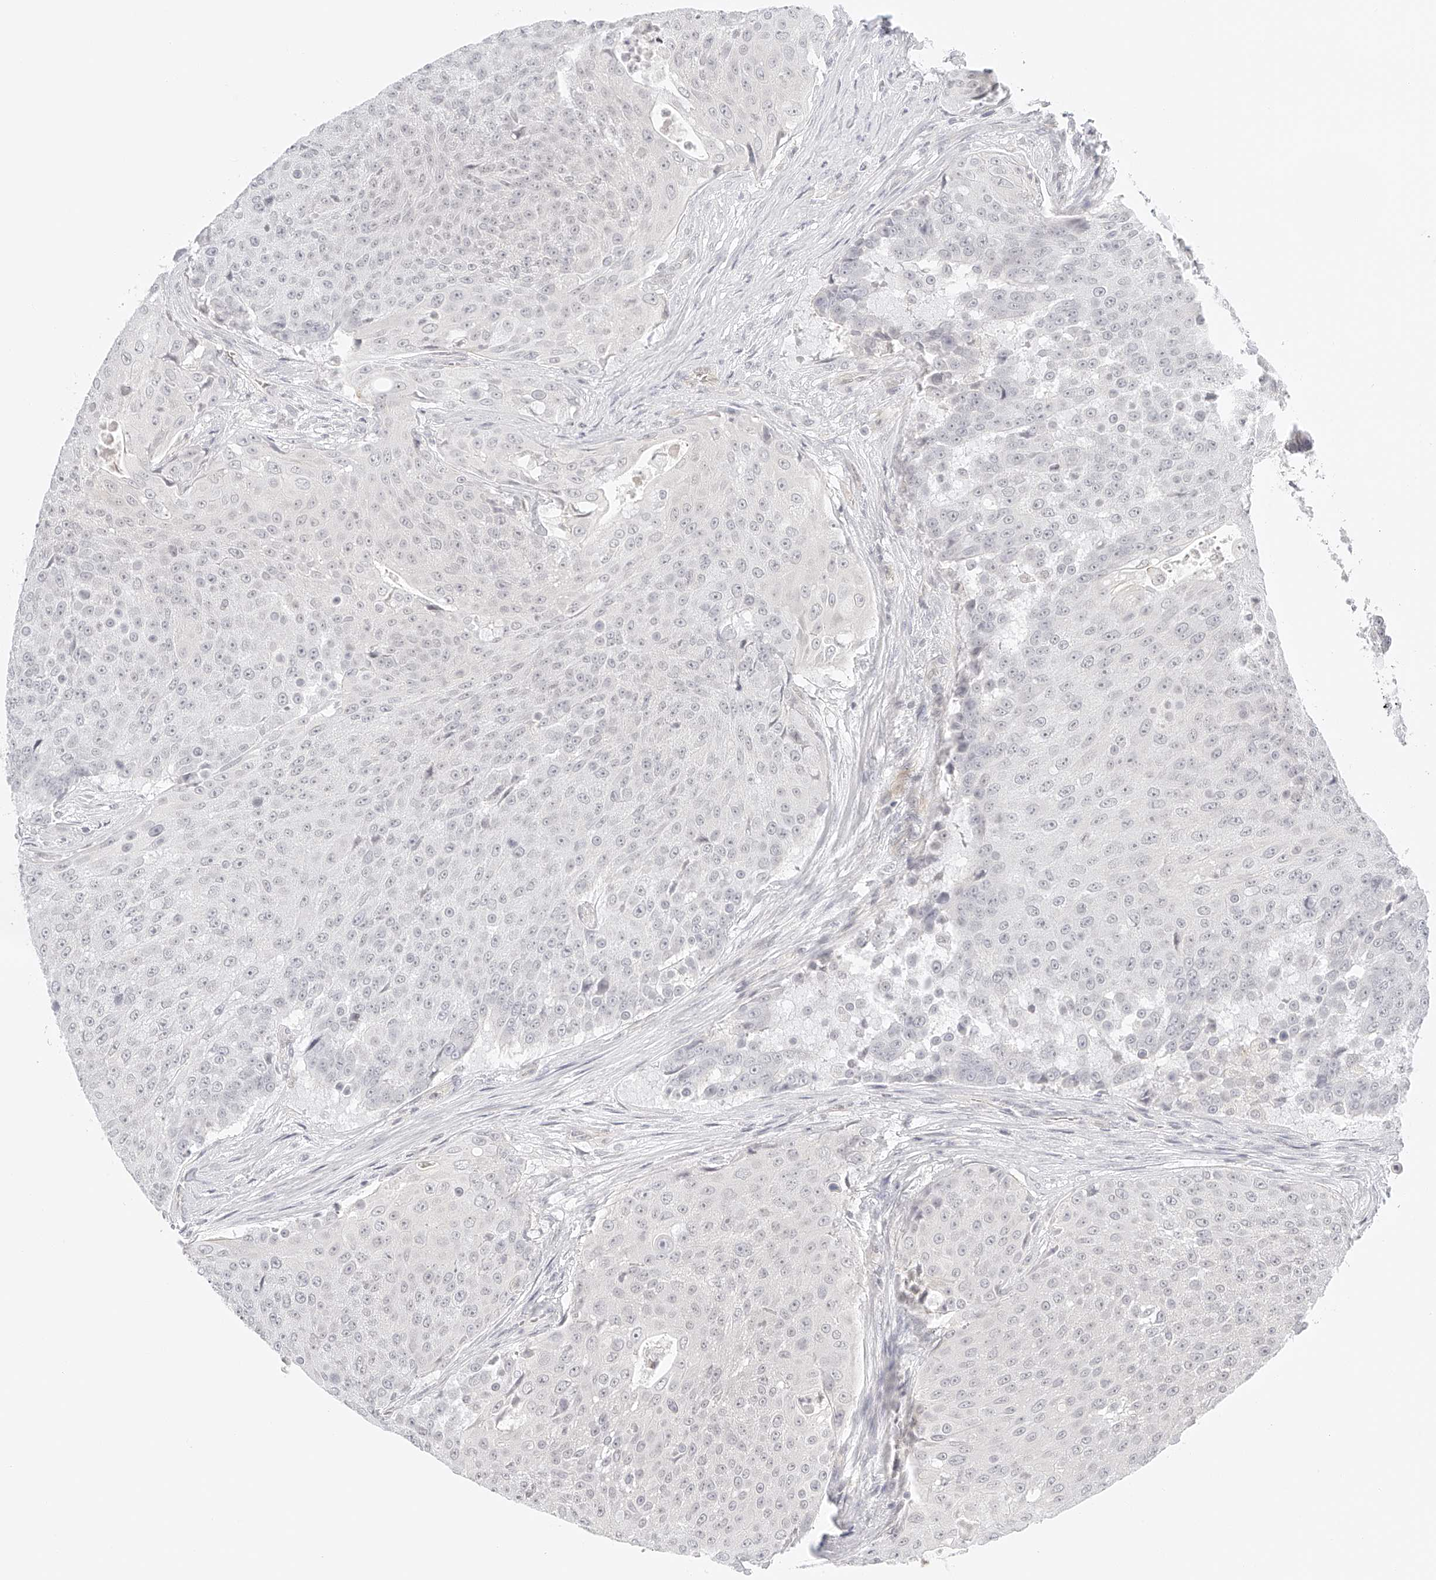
{"staining": {"intensity": "negative", "quantity": "none", "location": "none"}, "tissue": "urothelial cancer", "cell_type": "Tumor cells", "image_type": "cancer", "snomed": [{"axis": "morphology", "description": "Urothelial carcinoma, High grade"}, {"axis": "topography", "description": "Urinary bladder"}], "caption": "A micrograph of high-grade urothelial carcinoma stained for a protein shows no brown staining in tumor cells.", "gene": "ZFP69", "patient": {"sex": "female", "age": 63}}